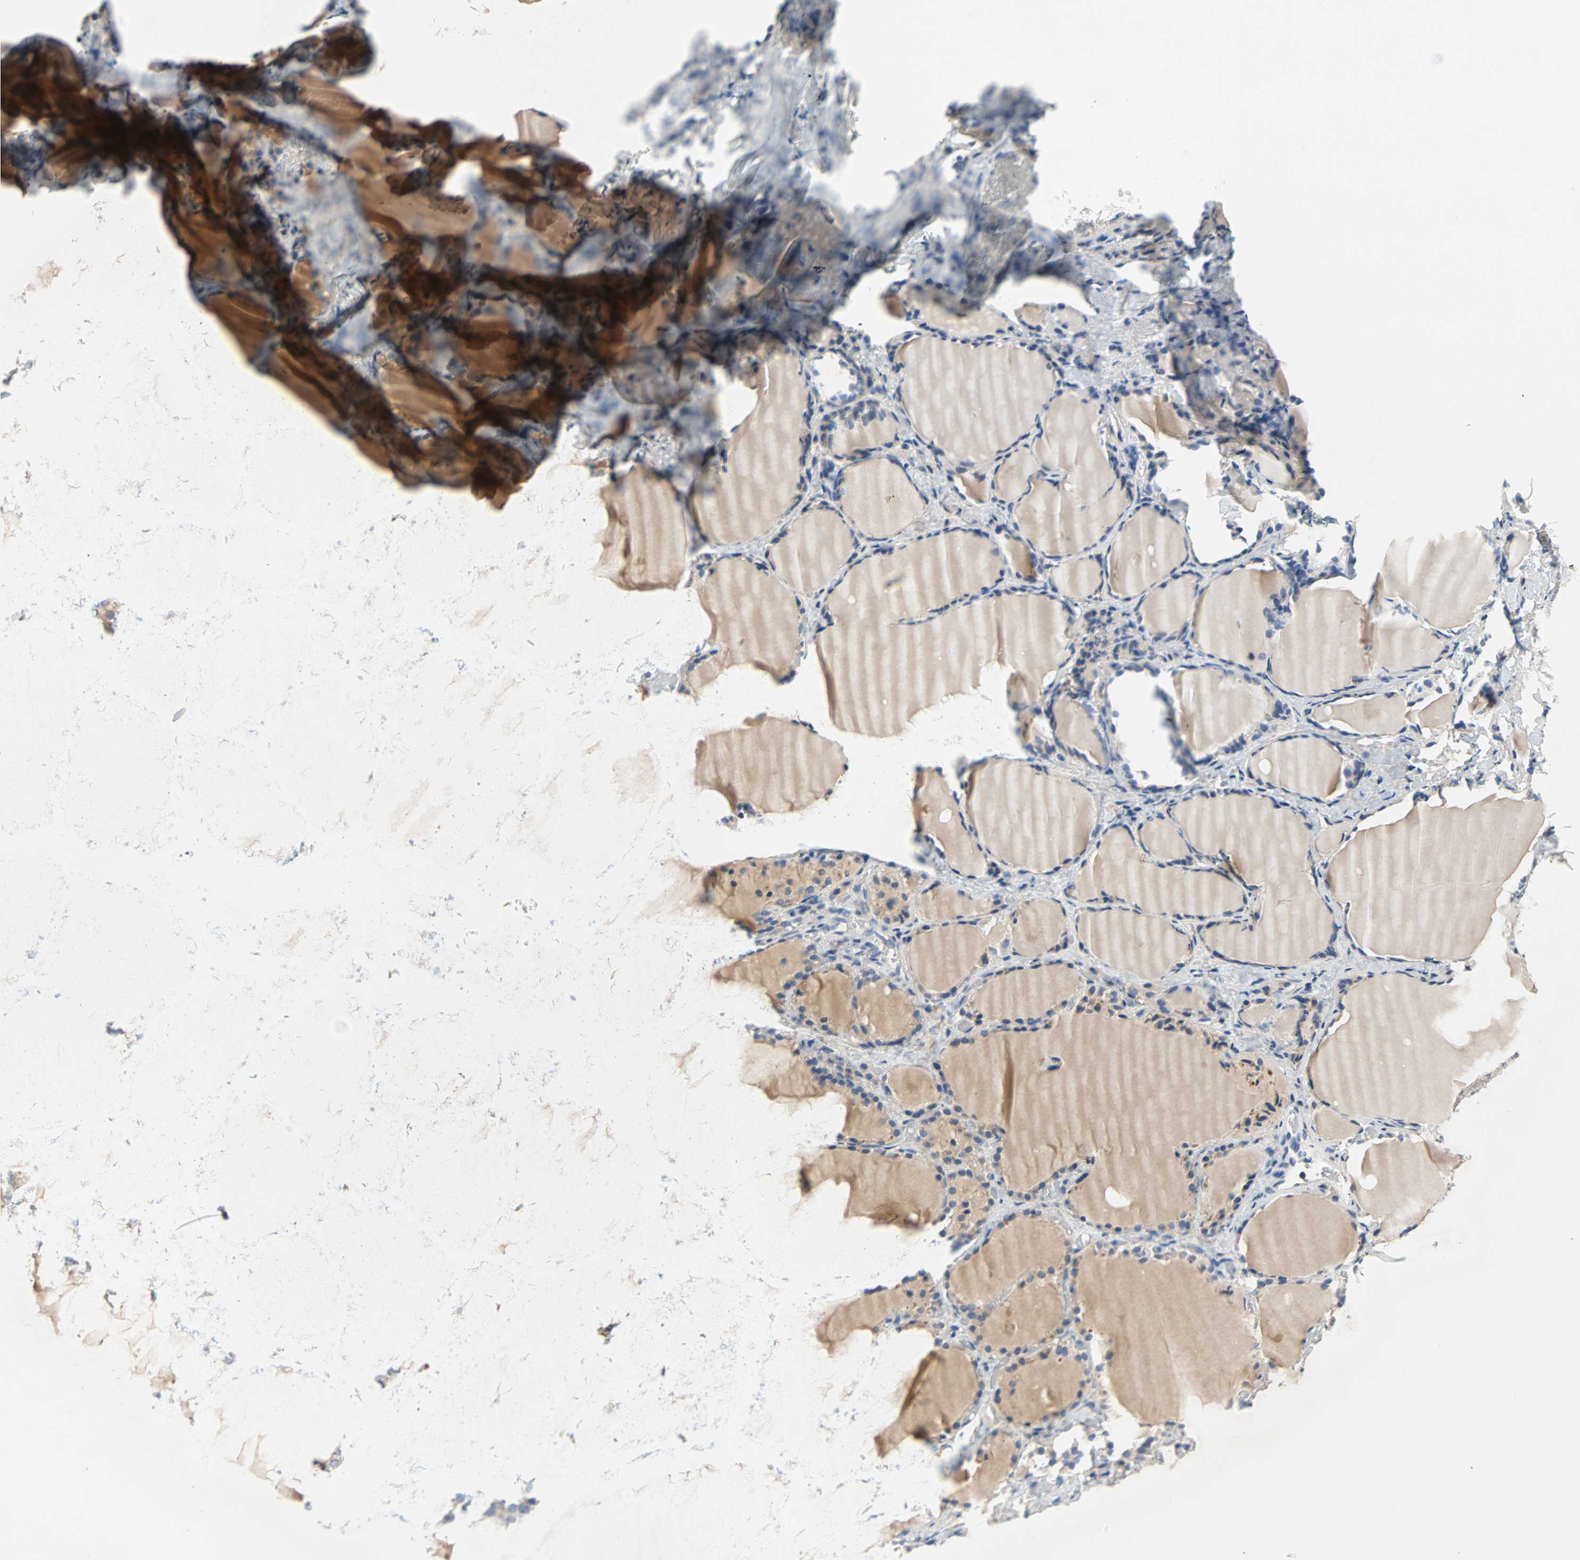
{"staining": {"intensity": "moderate", "quantity": "<25%", "location": "cytoplasmic/membranous"}, "tissue": "thyroid gland", "cell_type": "Glandular cells", "image_type": "normal", "snomed": [{"axis": "morphology", "description": "Normal tissue, NOS"}, {"axis": "morphology", "description": "Papillary adenocarcinoma, NOS"}, {"axis": "topography", "description": "Thyroid gland"}], "caption": "Moderate cytoplasmic/membranous expression is present in about <25% of glandular cells in benign thyroid gland. The staining is performed using DAB (3,3'-diaminobenzidine) brown chromogen to label protein expression. The nuclei are counter-stained blue using hematoxylin.", "gene": "MAP4K1", "patient": {"sex": "female", "age": 30}}